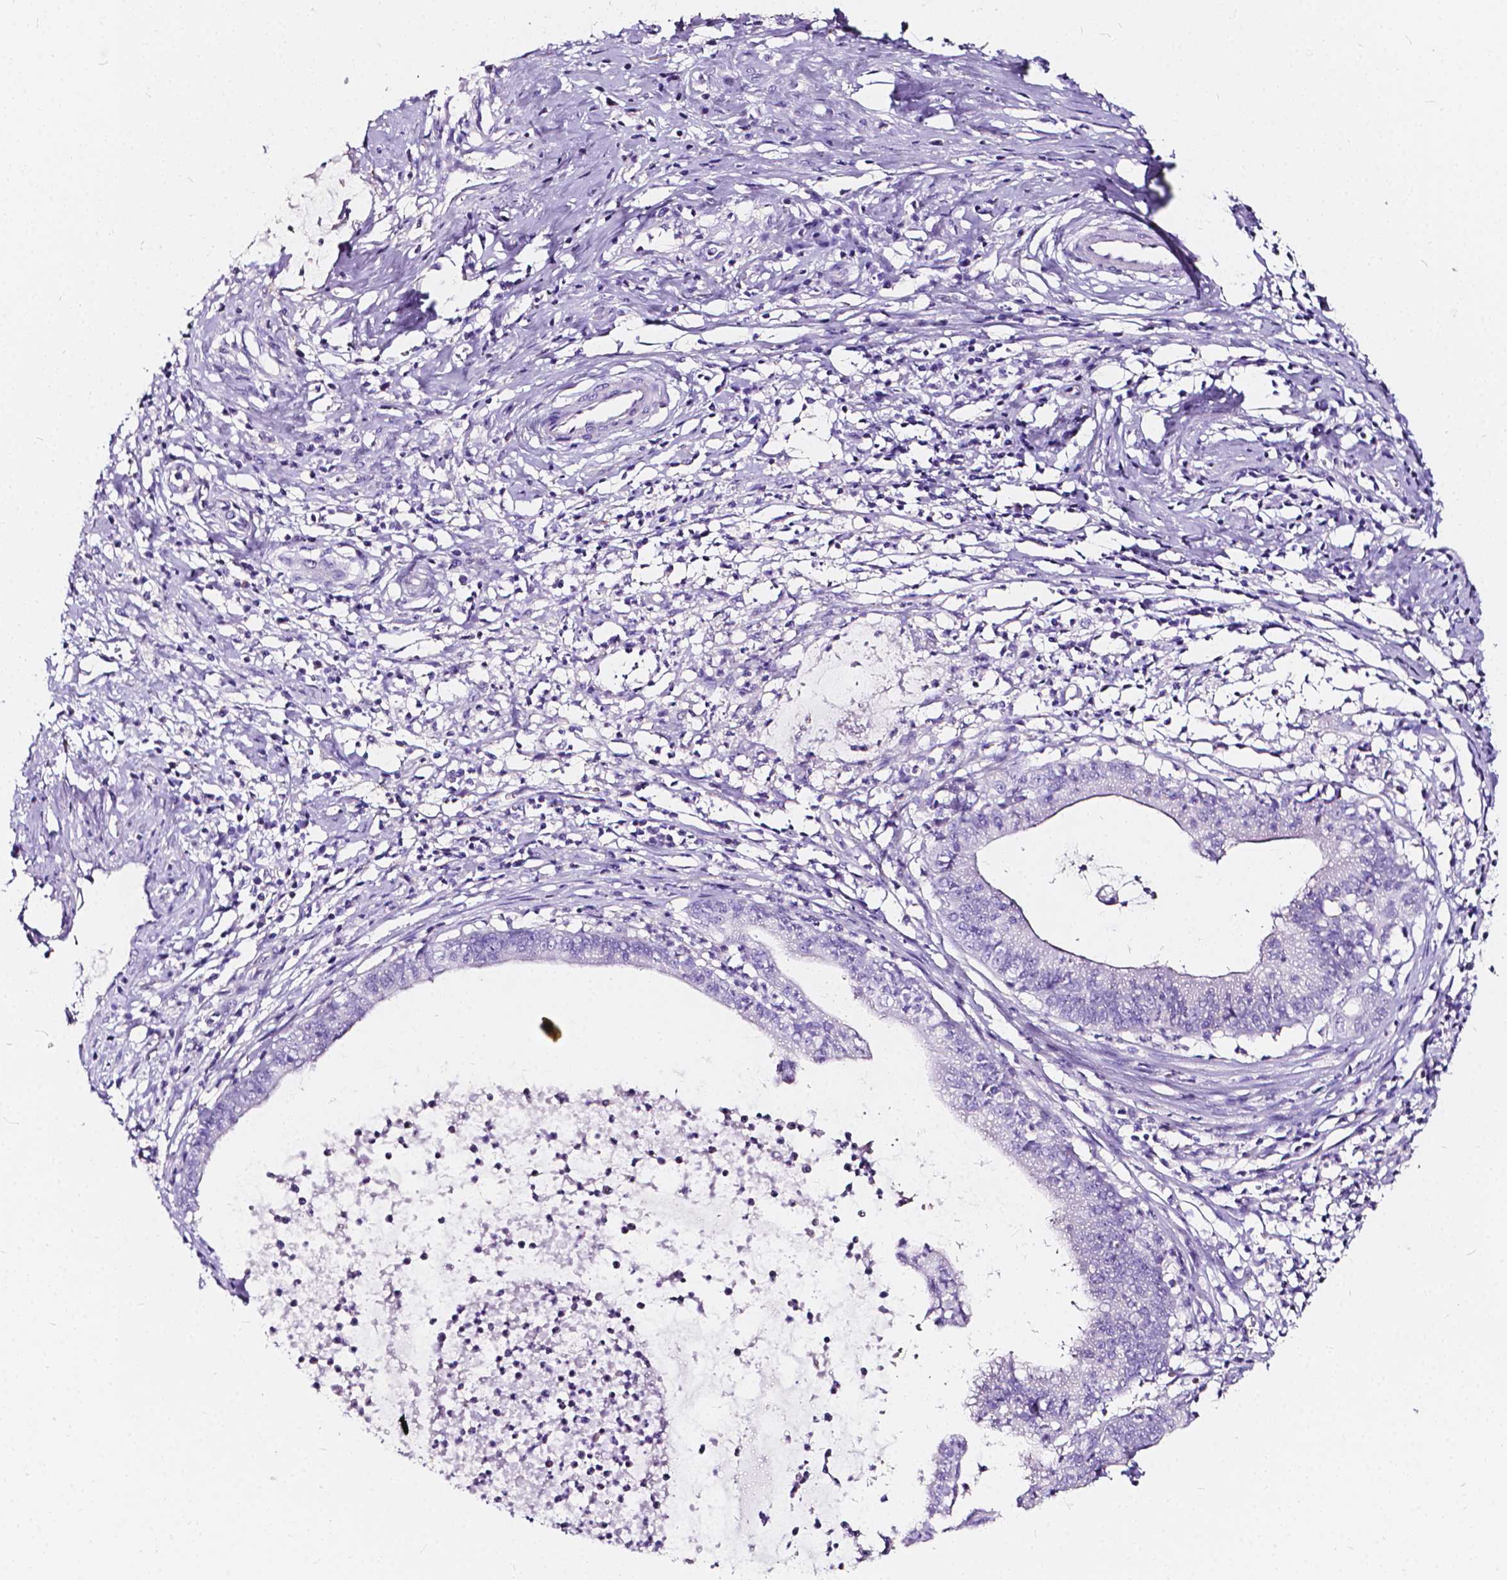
{"staining": {"intensity": "negative", "quantity": "none", "location": "none"}, "tissue": "cervical cancer", "cell_type": "Tumor cells", "image_type": "cancer", "snomed": [{"axis": "morphology", "description": "Normal tissue, NOS"}, {"axis": "morphology", "description": "Adenocarcinoma, NOS"}, {"axis": "topography", "description": "Cervix"}], "caption": "Immunohistochemistry image of neoplastic tissue: human cervical cancer (adenocarcinoma) stained with DAB demonstrates no significant protein positivity in tumor cells.", "gene": "CLSTN2", "patient": {"sex": "female", "age": 38}}